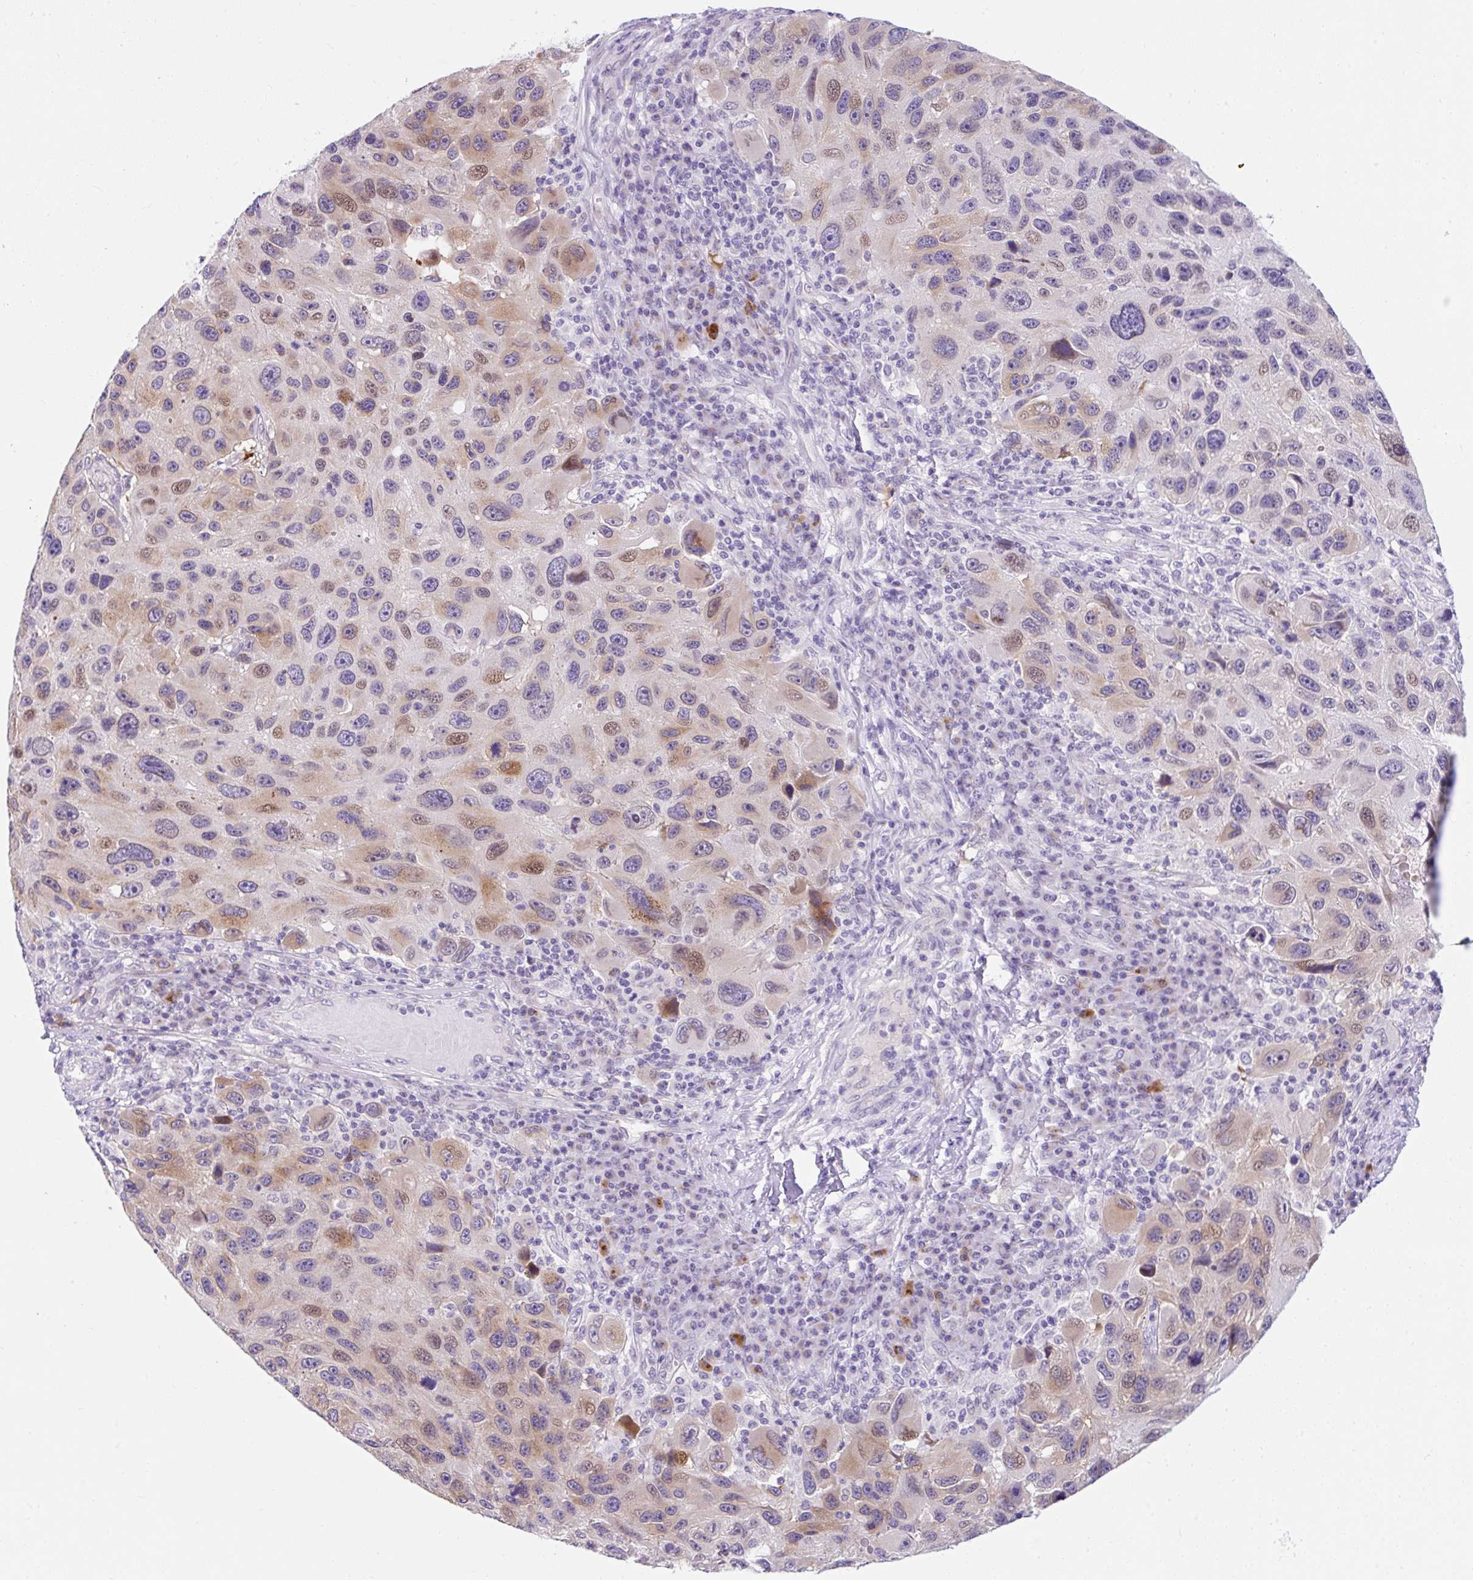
{"staining": {"intensity": "moderate", "quantity": ">75%", "location": "cytoplasmic/membranous"}, "tissue": "melanoma", "cell_type": "Tumor cells", "image_type": "cancer", "snomed": [{"axis": "morphology", "description": "Malignant melanoma, NOS"}, {"axis": "topography", "description": "Skin"}], "caption": "Malignant melanoma stained for a protein (brown) displays moderate cytoplasmic/membranous positive staining in about >75% of tumor cells.", "gene": "GOLGA8A", "patient": {"sex": "male", "age": 53}}